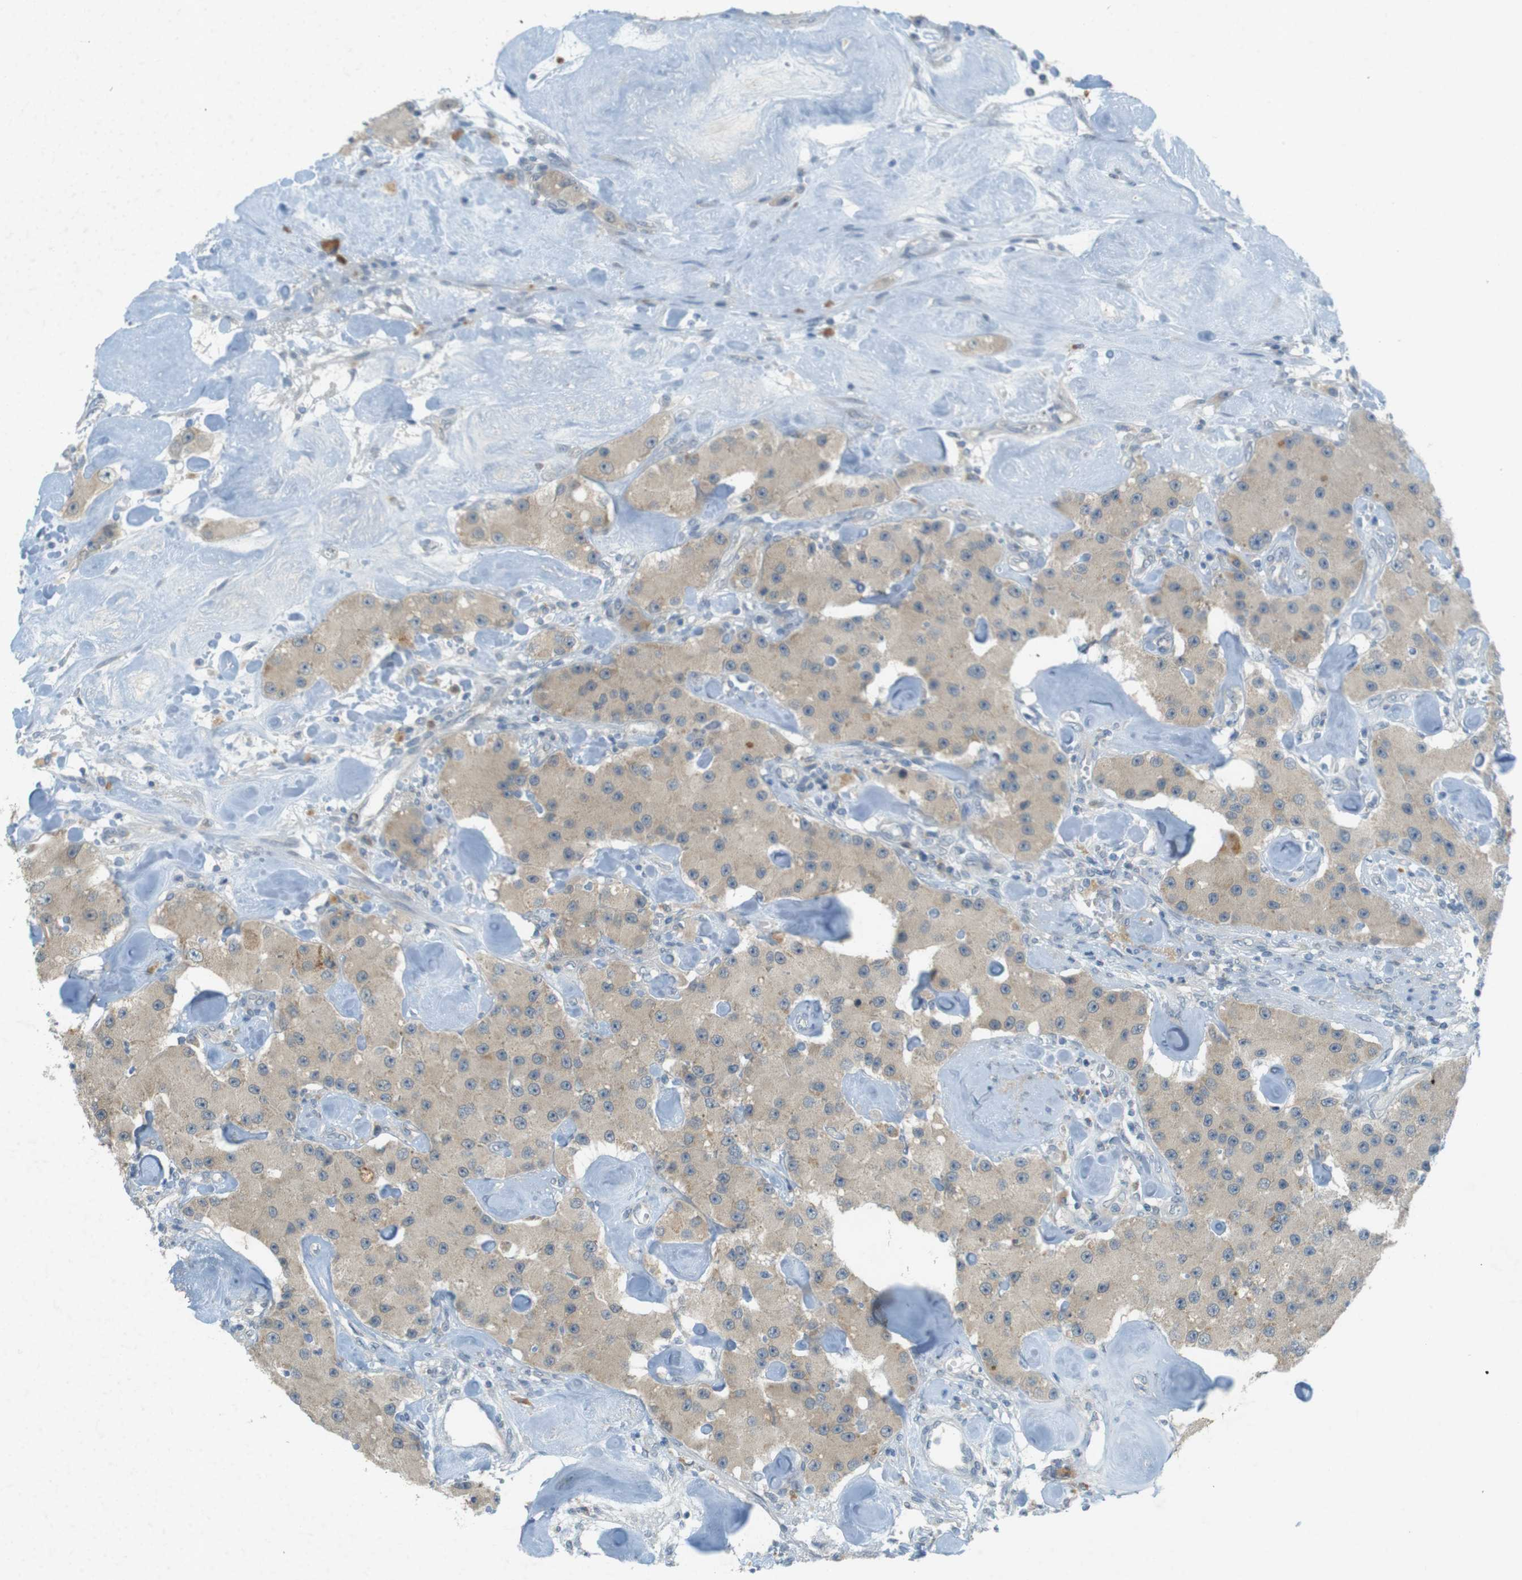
{"staining": {"intensity": "weak", "quantity": ">75%", "location": "cytoplasmic/membranous"}, "tissue": "carcinoid", "cell_type": "Tumor cells", "image_type": "cancer", "snomed": [{"axis": "morphology", "description": "Carcinoid, malignant, NOS"}, {"axis": "topography", "description": "Pancreas"}], "caption": "Tumor cells demonstrate low levels of weak cytoplasmic/membranous staining in approximately >75% of cells in carcinoid.", "gene": "UGT8", "patient": {"sex": "male", "age": 41}}